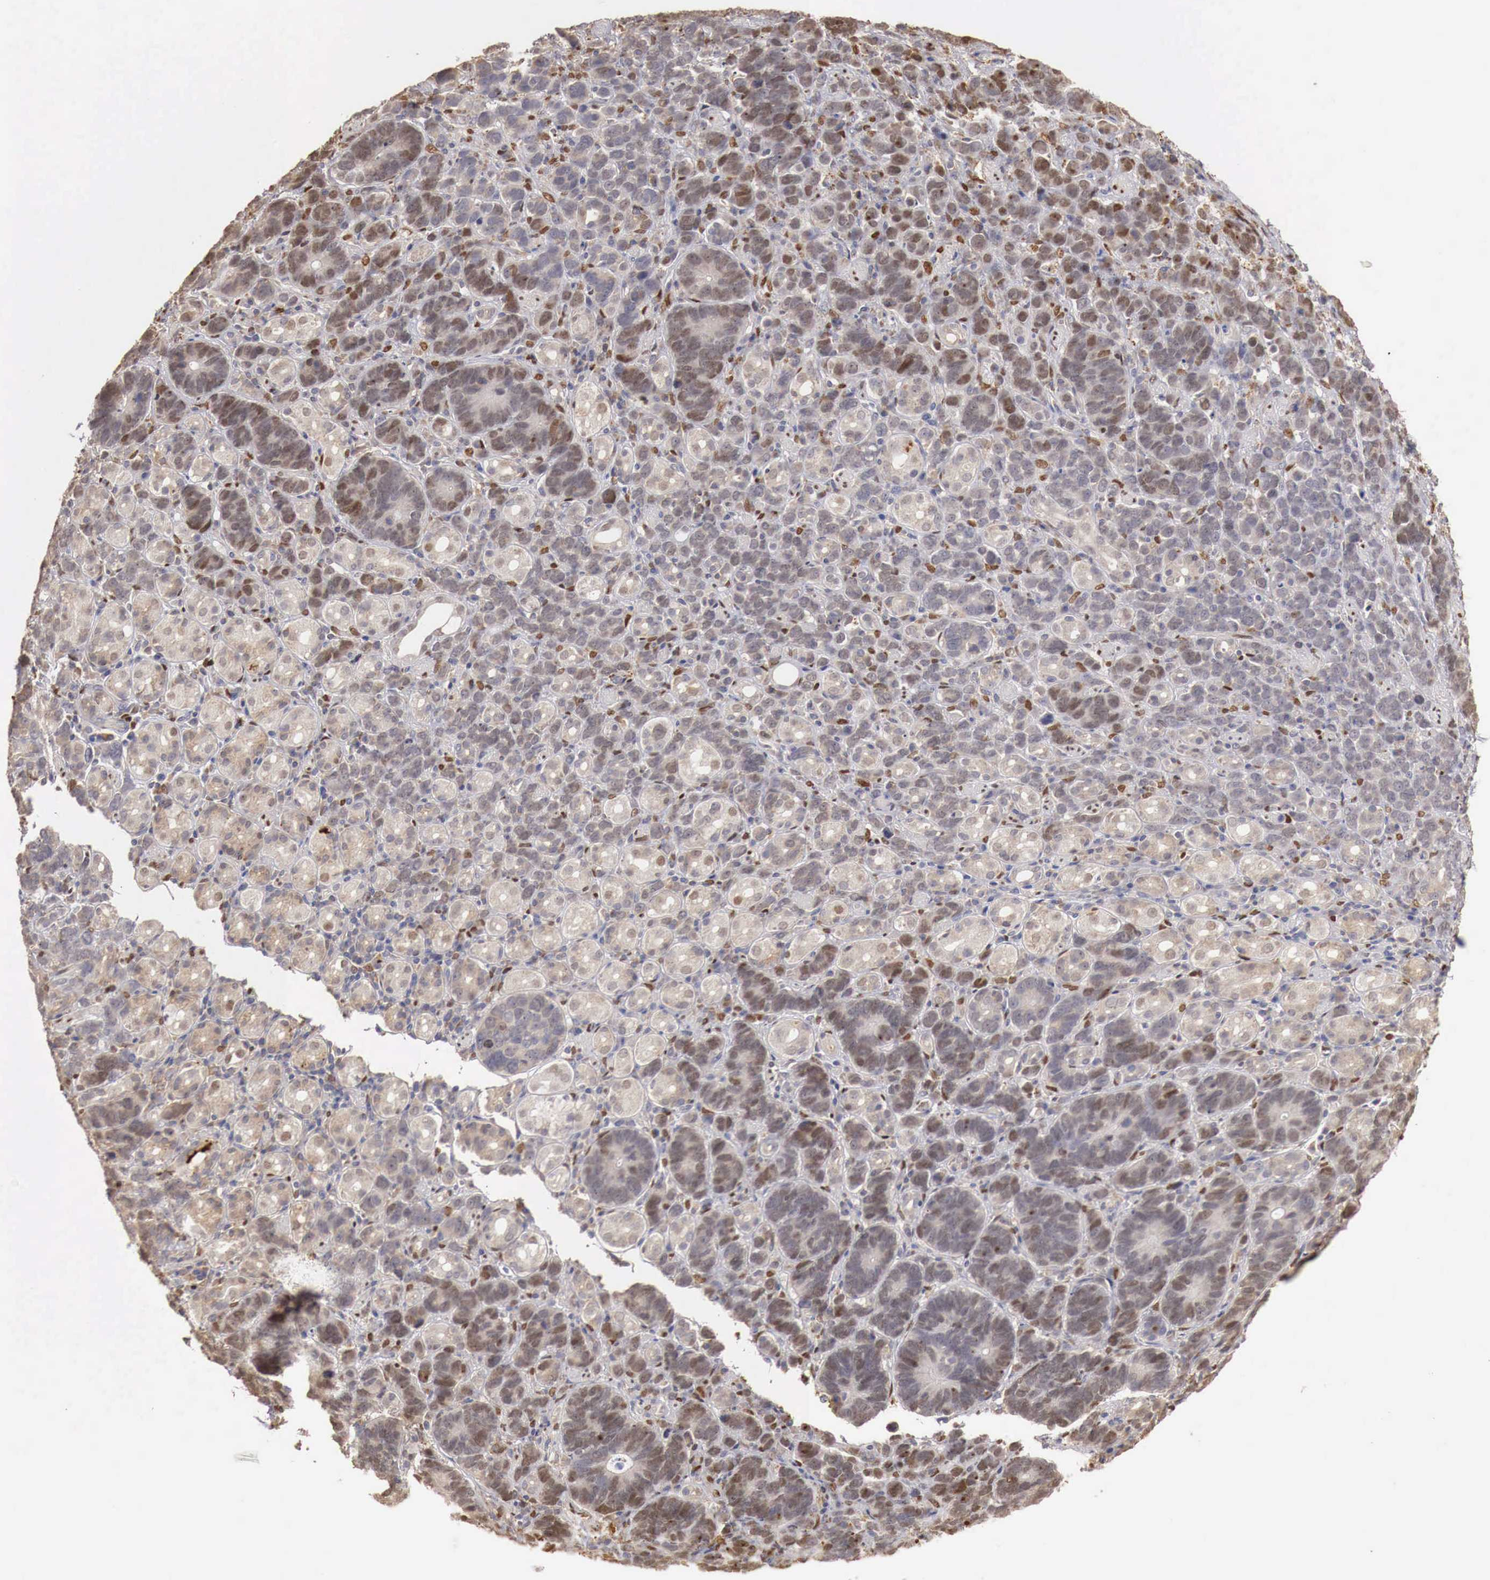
{"staining": {"intensity": "moderate", "quantity": "25%-75%", "location": "nuclear"}, "tissue": "stomach cancer", "cell_type": "Tumor cells", "image_type": "cancer", "snomed": [{"axis": "morphology", "description": "Adenocarcinoma, NOS"}, {"axis": "topography", "description": "Stomach, upper"}], "caption": "Stomach cancer (adenocarcinoma) stained with a brown dye shows moderate nuclear positive staining in approximately 25%-75% of tumor cells.", "gene": "KHDRBS2", "patient": {"sex": "male", "age": 71}}